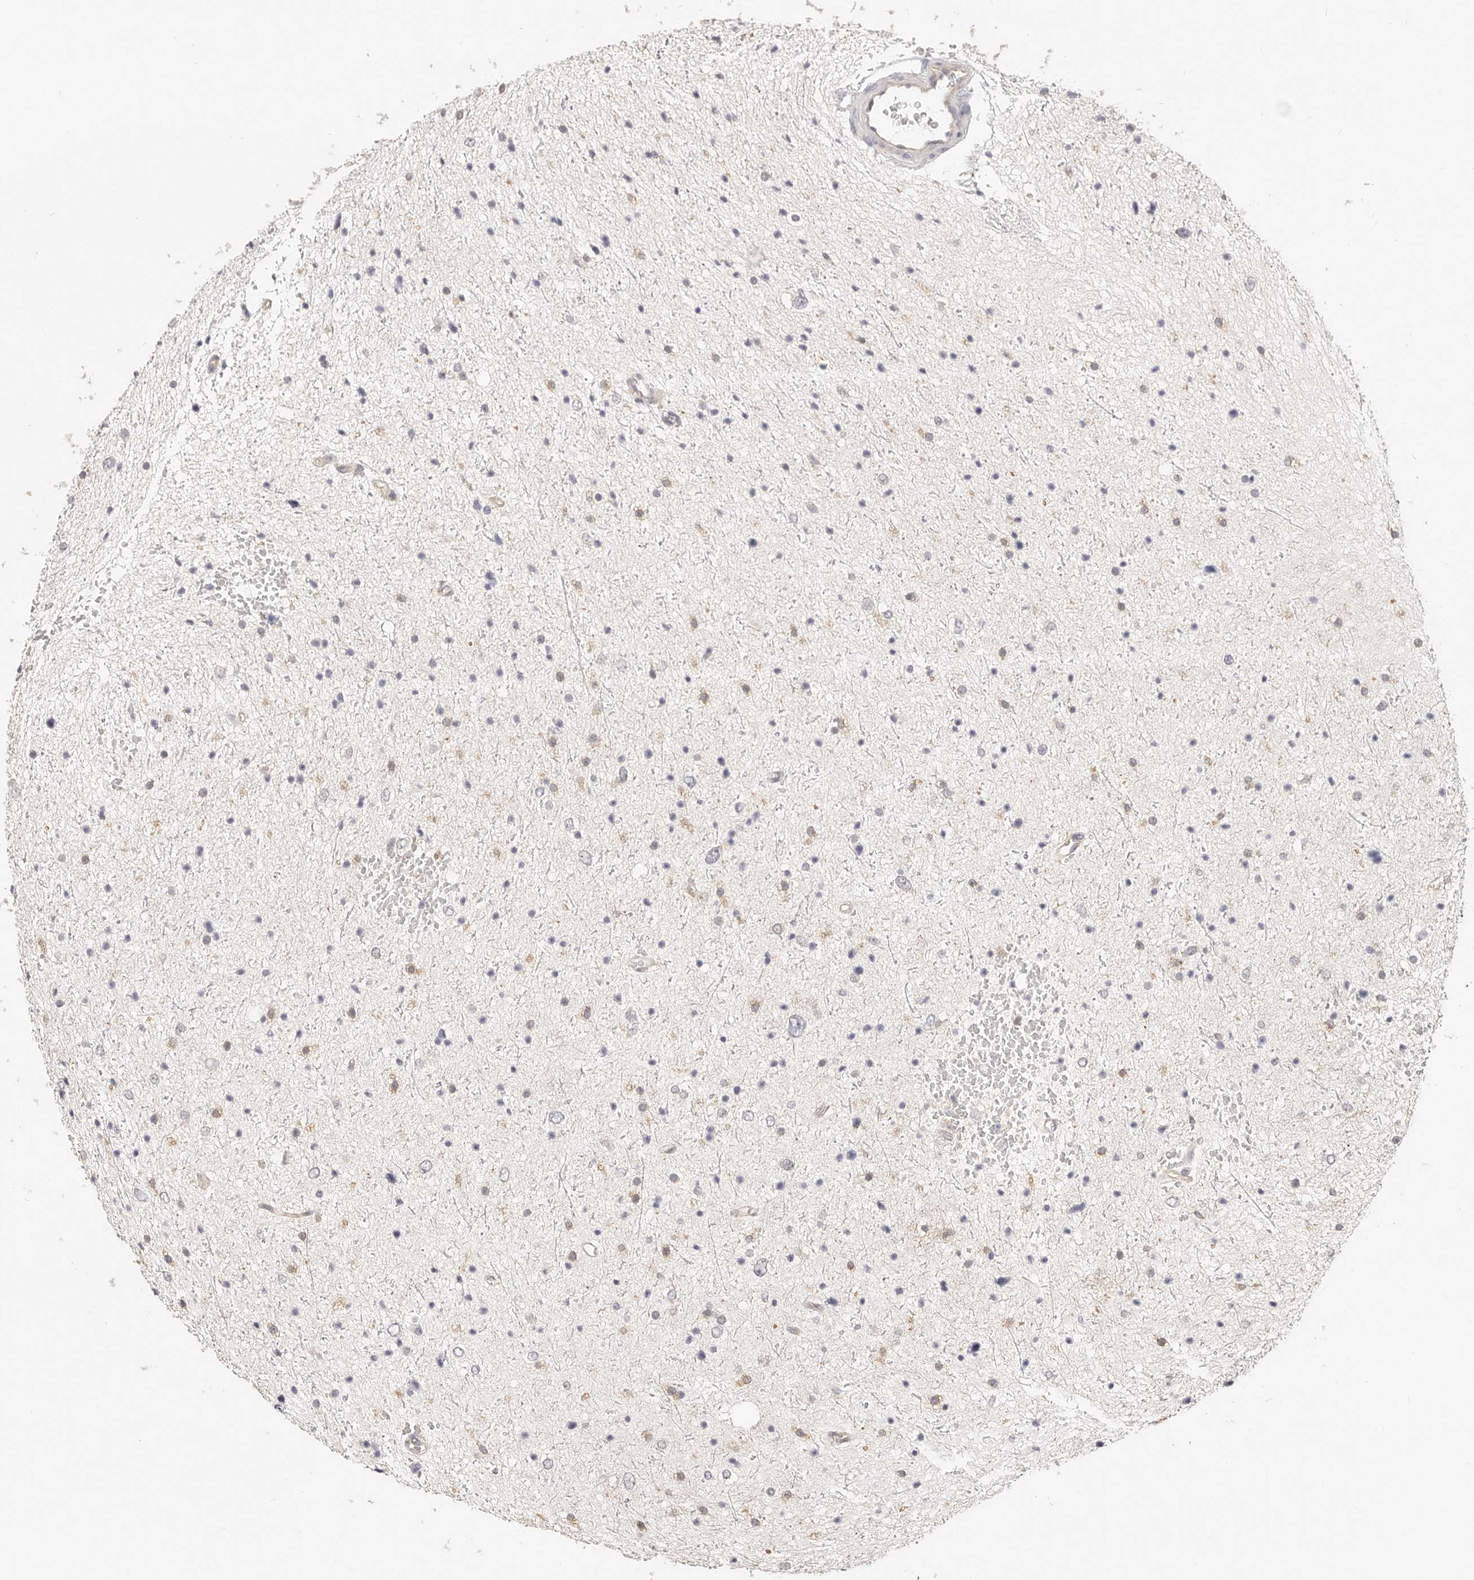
{"staining": {"intensity": "weak", "quantity": "<25%", "location": "cytoplasmic/membranous"}, "tissue": "glioma", "cell_type": "Tumor cells", "image_type": "cancer", "snomed": [{"axis": "morphology", "description": "Glioma, malignant, Low grade"}, {"axis": "topography", "description": "Brain"}], "caption": "Tumor cells are negative for brown protein staining in glioma.", "gene": "DTNBP1", "patient": {"sex": "female", "age": 37}}